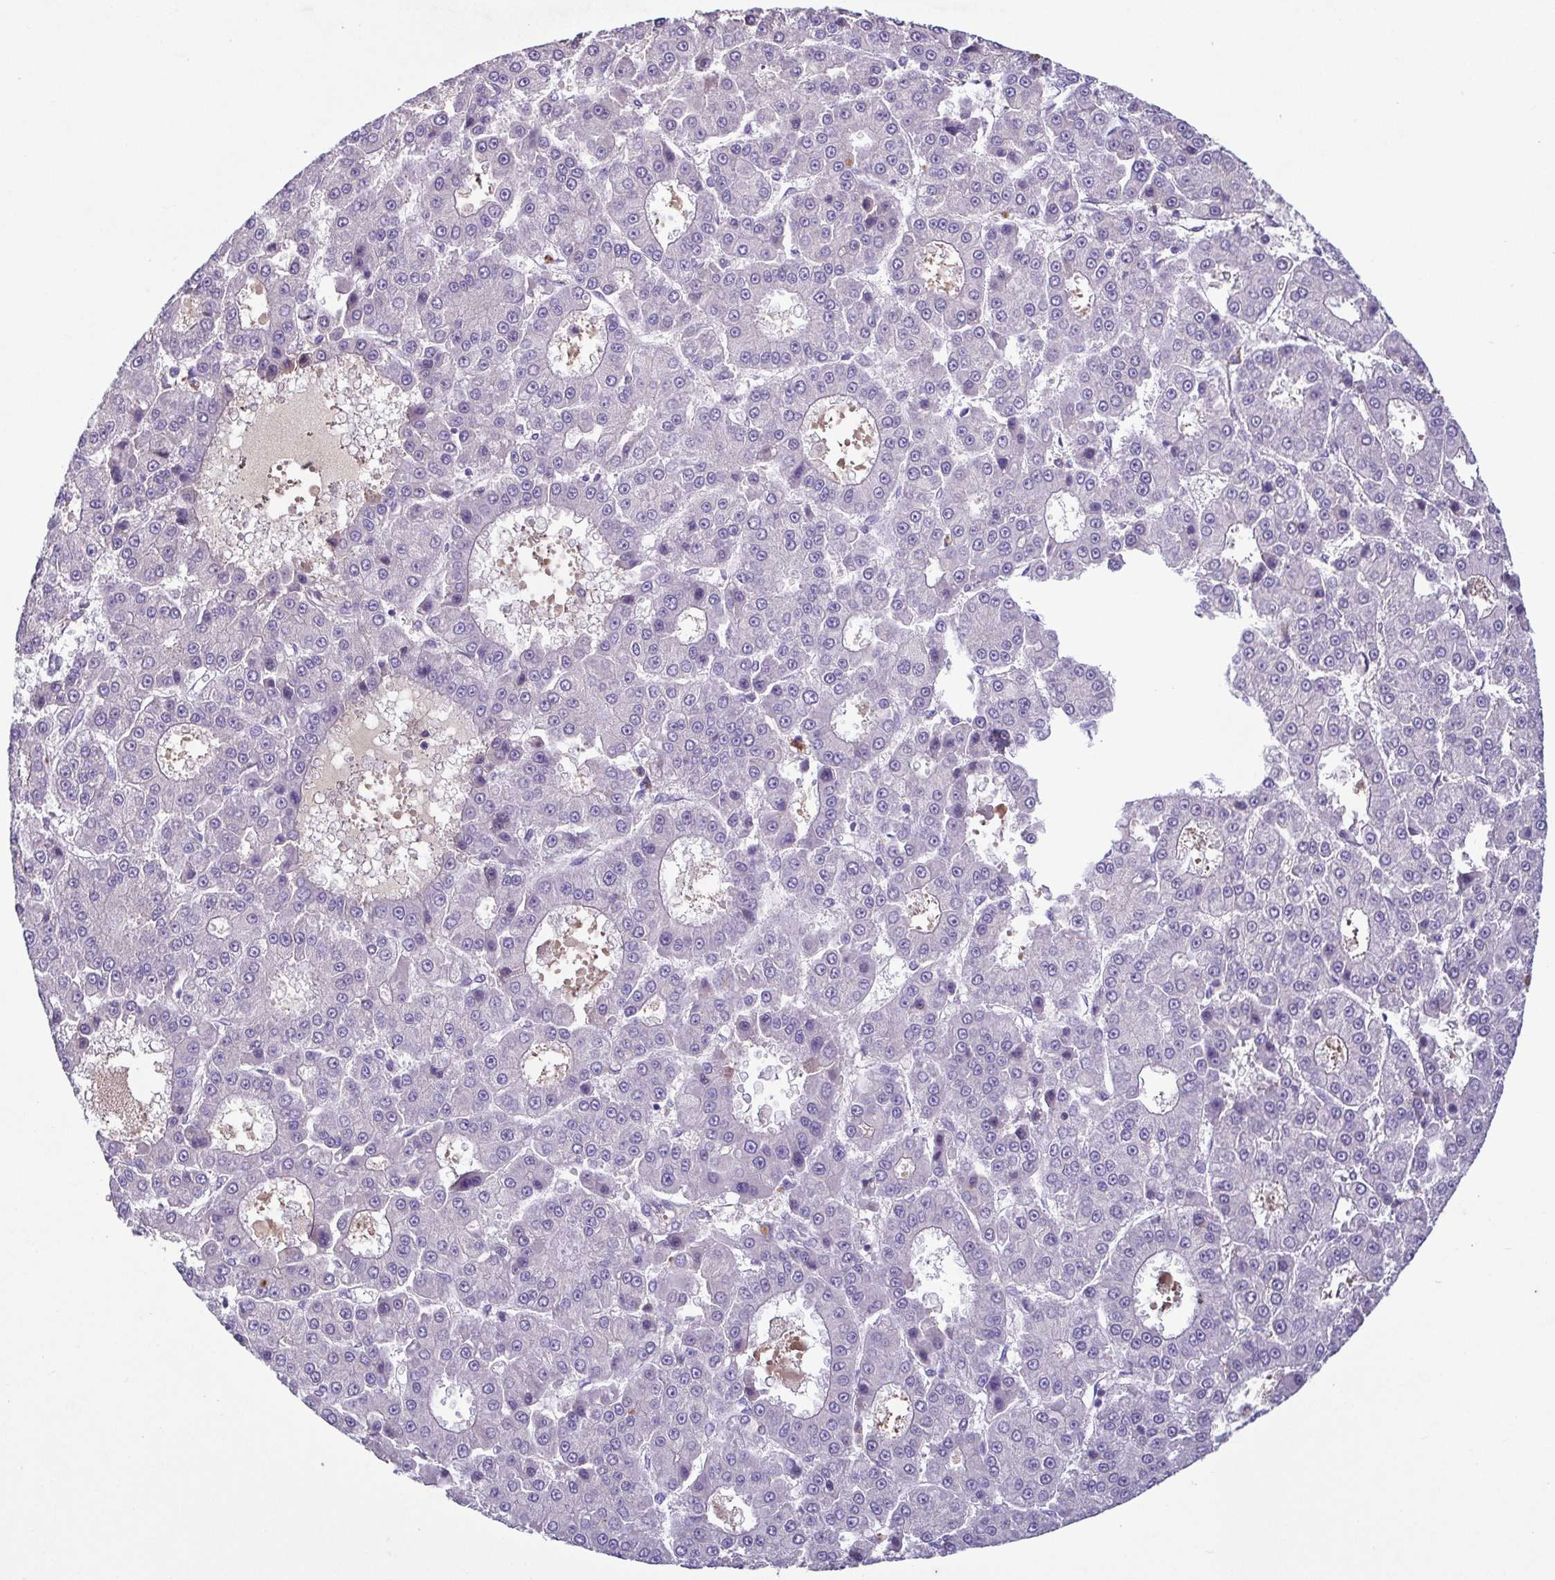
{"staining": {"intensity": "negative", "quantity": "none", "location": "none"}, "tissue": "liver cancer", "cell_type": "Tumor cells", "image_type": "cancer", "snomed": [{"axis": "morphology", "description": "Carcinoma, Hepatocellular, NOS"}, {"axis": "topography", "description": "Liver"}], "caption": "Photomicrograph shows no significant protein positivity in tumor cells of hepatocellular carcinoma (liver). The staining is performed using DAB brown chromogen with nuclei counter-stained in using hematoxylin.", "gene": "F13B", "patient": {"sex": "male", "age": 70}}